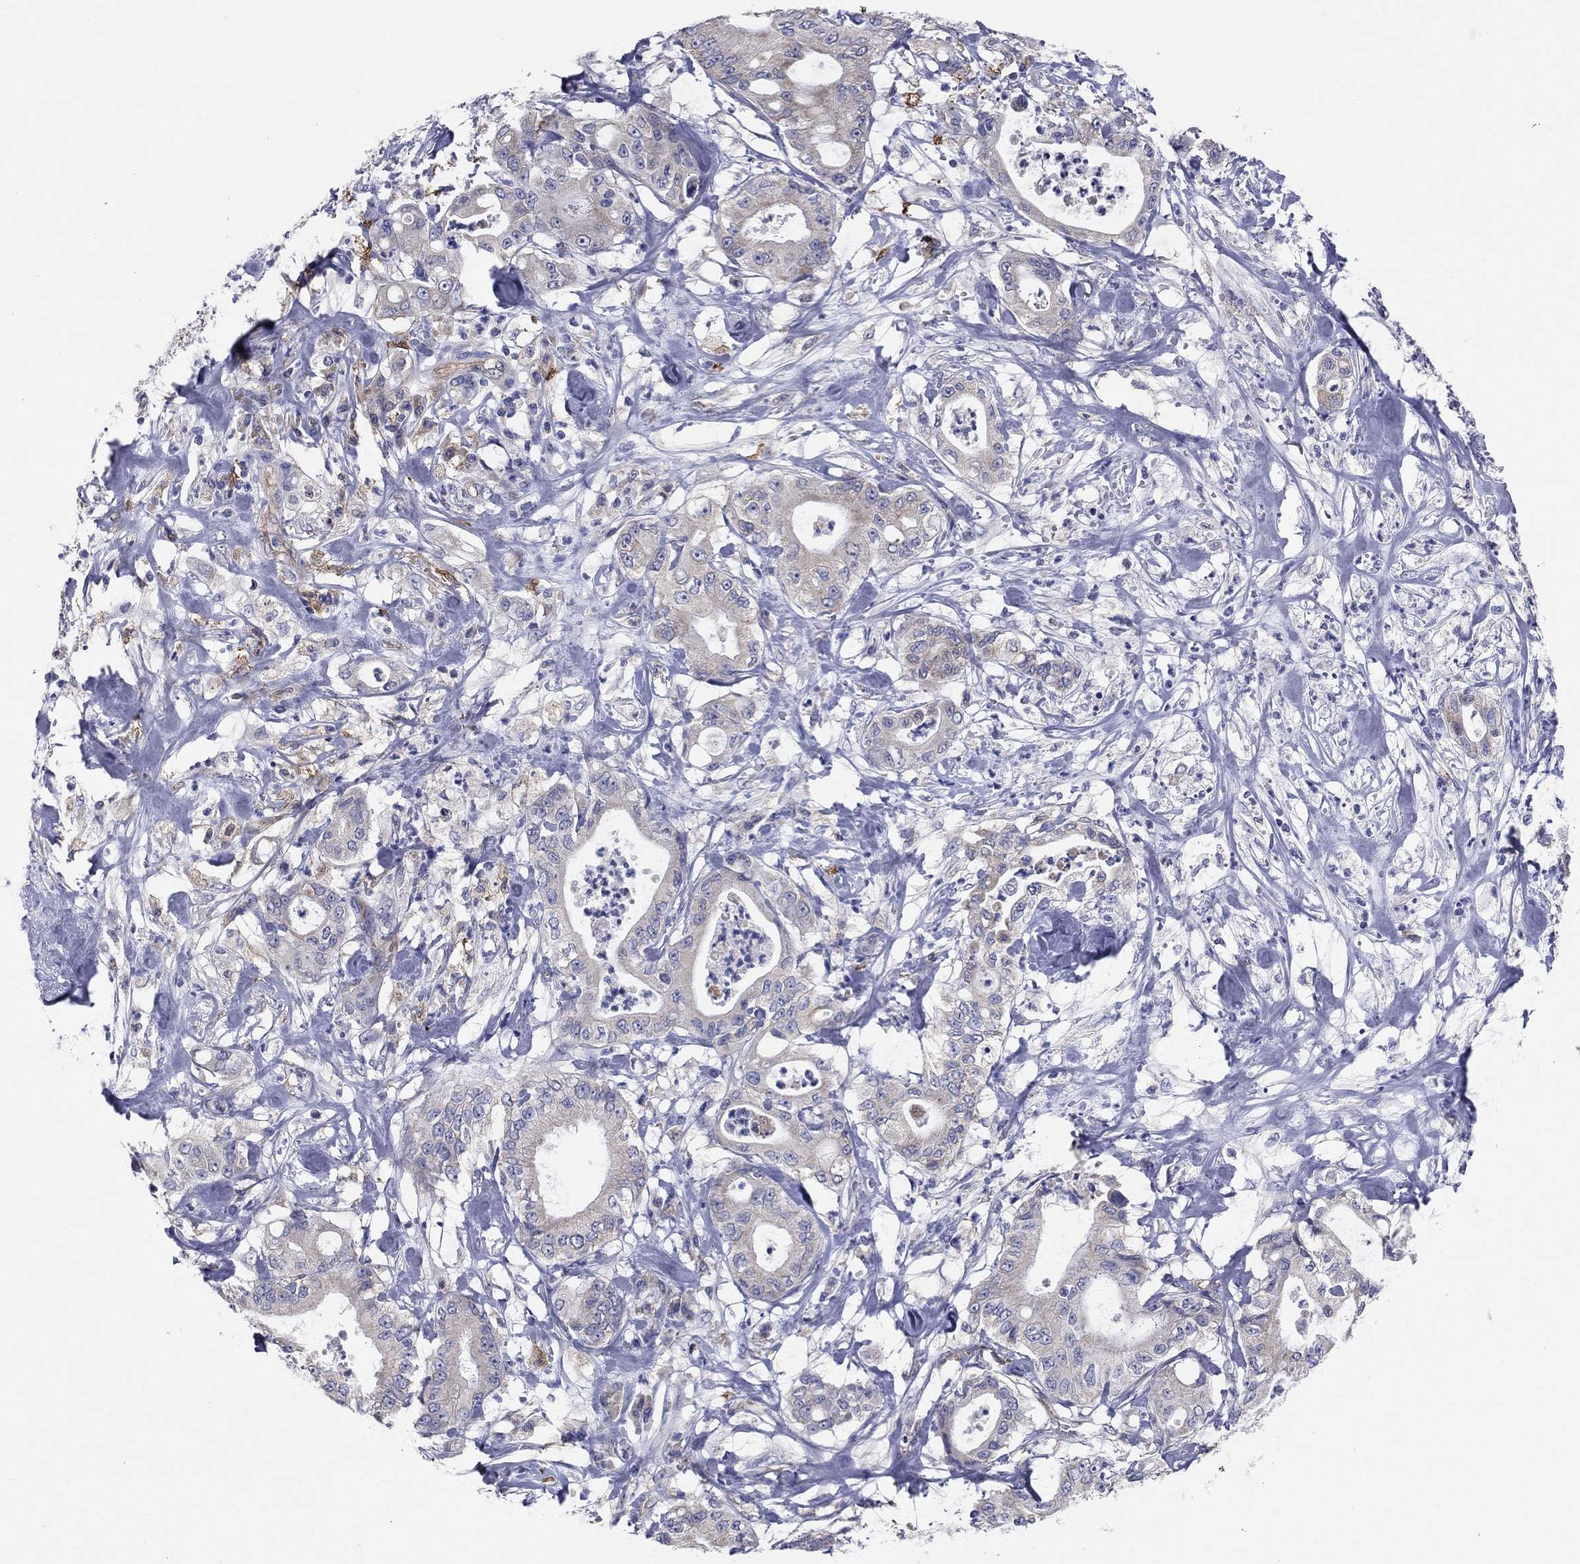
{"staining": {"intensity": "negative", "quantity": "none", "location": "none"}, "tissue": "pancreatic cancer", "cell_type": "Tumor cells", "image_type": "cancer", "snomed": [{"axis": "morphology", "description": "Adenocarcinoma, NOS"}, {"axis": "topography", "description": "Pancreas"}], "caption": "An IHC photomicrograph of pancreatic cancer is shown. There is no staining in tumor cells of pancreatic cancer.", "gene": "EMP2", "patient": {"sex": "male", "age": 71}}